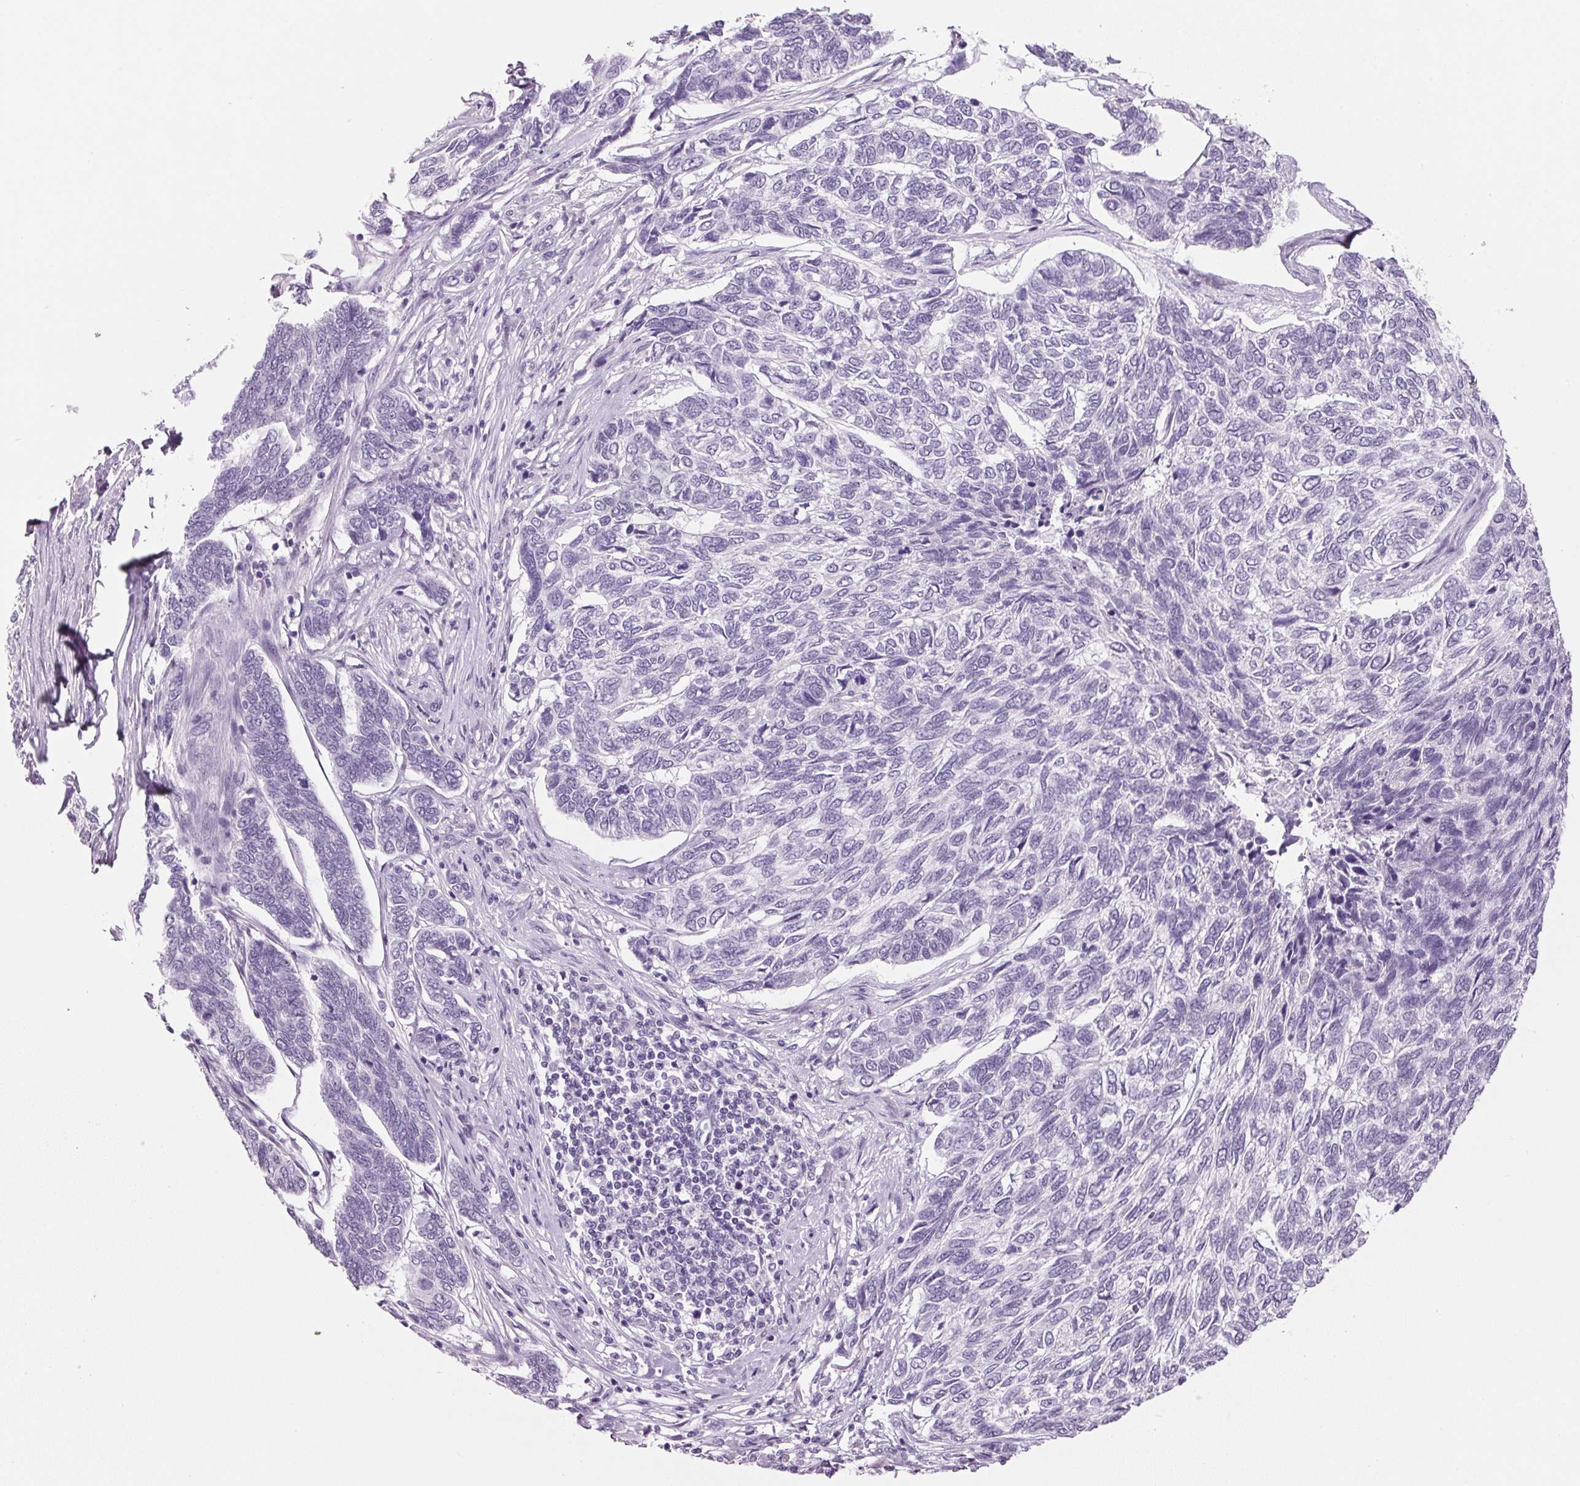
{"staining": {"intensity": "negative", "quantity": "none", "location": "none"}, "tissue": "skin cancer", "cell_type": "Tumor cells", "image_type": "cancer", "snomed": [{"axis": "morphology", "description": "Basal cell carcinoma"}, {"axis": "topography", "description": "Skin"}], "caption": "IHC histopathology image of human skin cancer (basal cell carcinoma) stained for a protein (brown), which reveals no expression in tumor cells.", "gene": "PPP1R1A", "patient": {"sex": "female", "age": 65}}